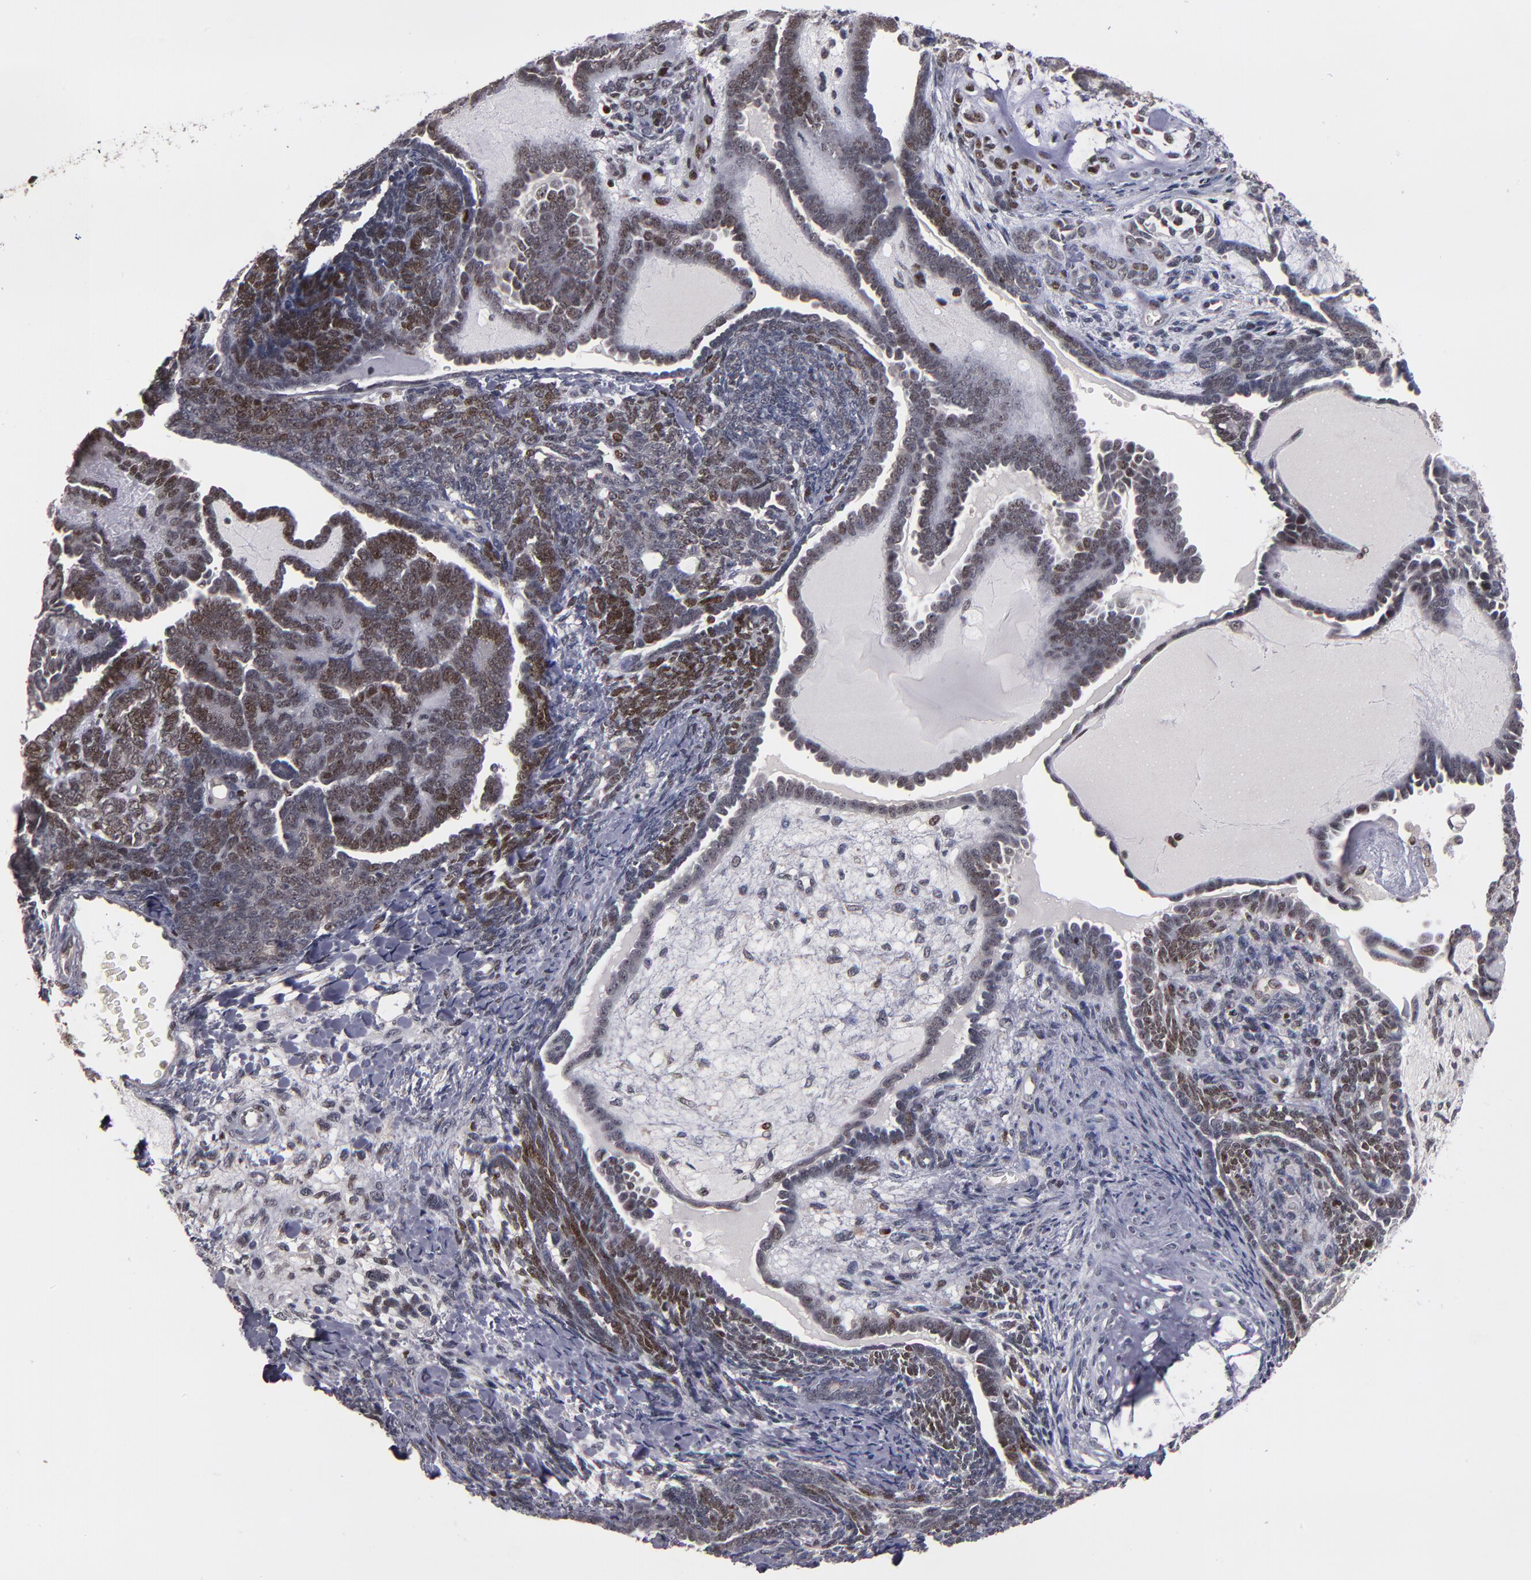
{"staining": {"intensity": "moderate", "quantity": "25%-75%", "location": "nuclear"}, "tissue": "endometrial cancer", "cell_type": "Tumor cells", "image_type": "cancer", "snomed": [{"axis": "morphology", "description": "Neoplasm, malignant, NOS"}, {"axis": "topography", "description": "Endometrium"}], "caption": "Immunohistochemical staining of malignant neoplasm (endometrial) shows medium levels of moderate nuclear protein positivity in approximately 25%-75% of tumor cells.", "gene": "KDM6A", "patient": {"sex": "female", "age": 74}}